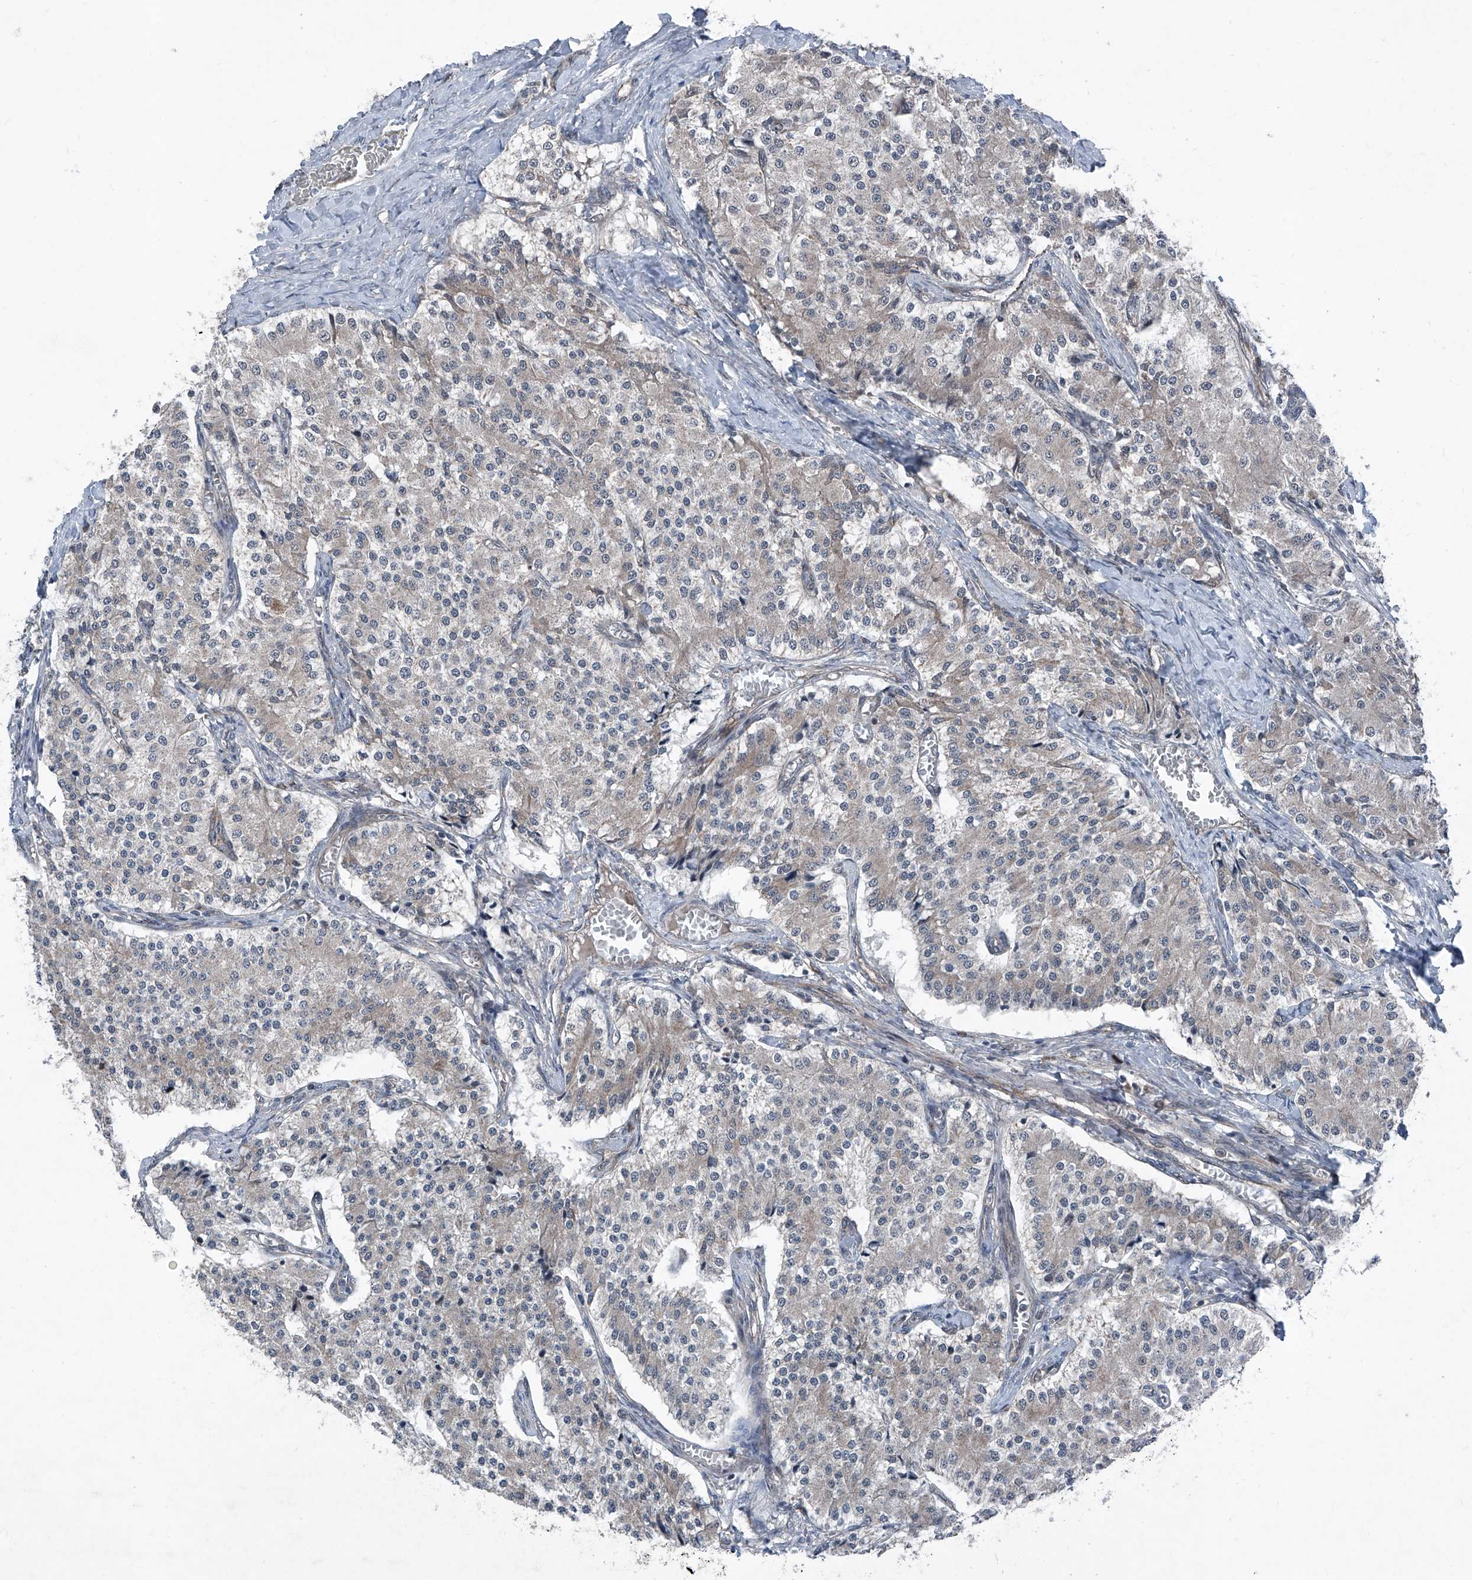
{"staining": {"intensity": "negative", "quantity": "none", "location": "none"}, "tissue": "carcinoid", "cell_type": "Tumor cells", "image_type": "cancer", "snomed": [{"axis": "morphology", "description": "Carcinoid, malignant, NOS"}, {"axis": "topography", "description": "Colon"}], "caption": "The immunohistochemistry (IHC) image has no significant staining in tumor cells of malignant carcinoid tissue.", "gene": "COA7", "patient": {"sex": "female", "age": 52}}